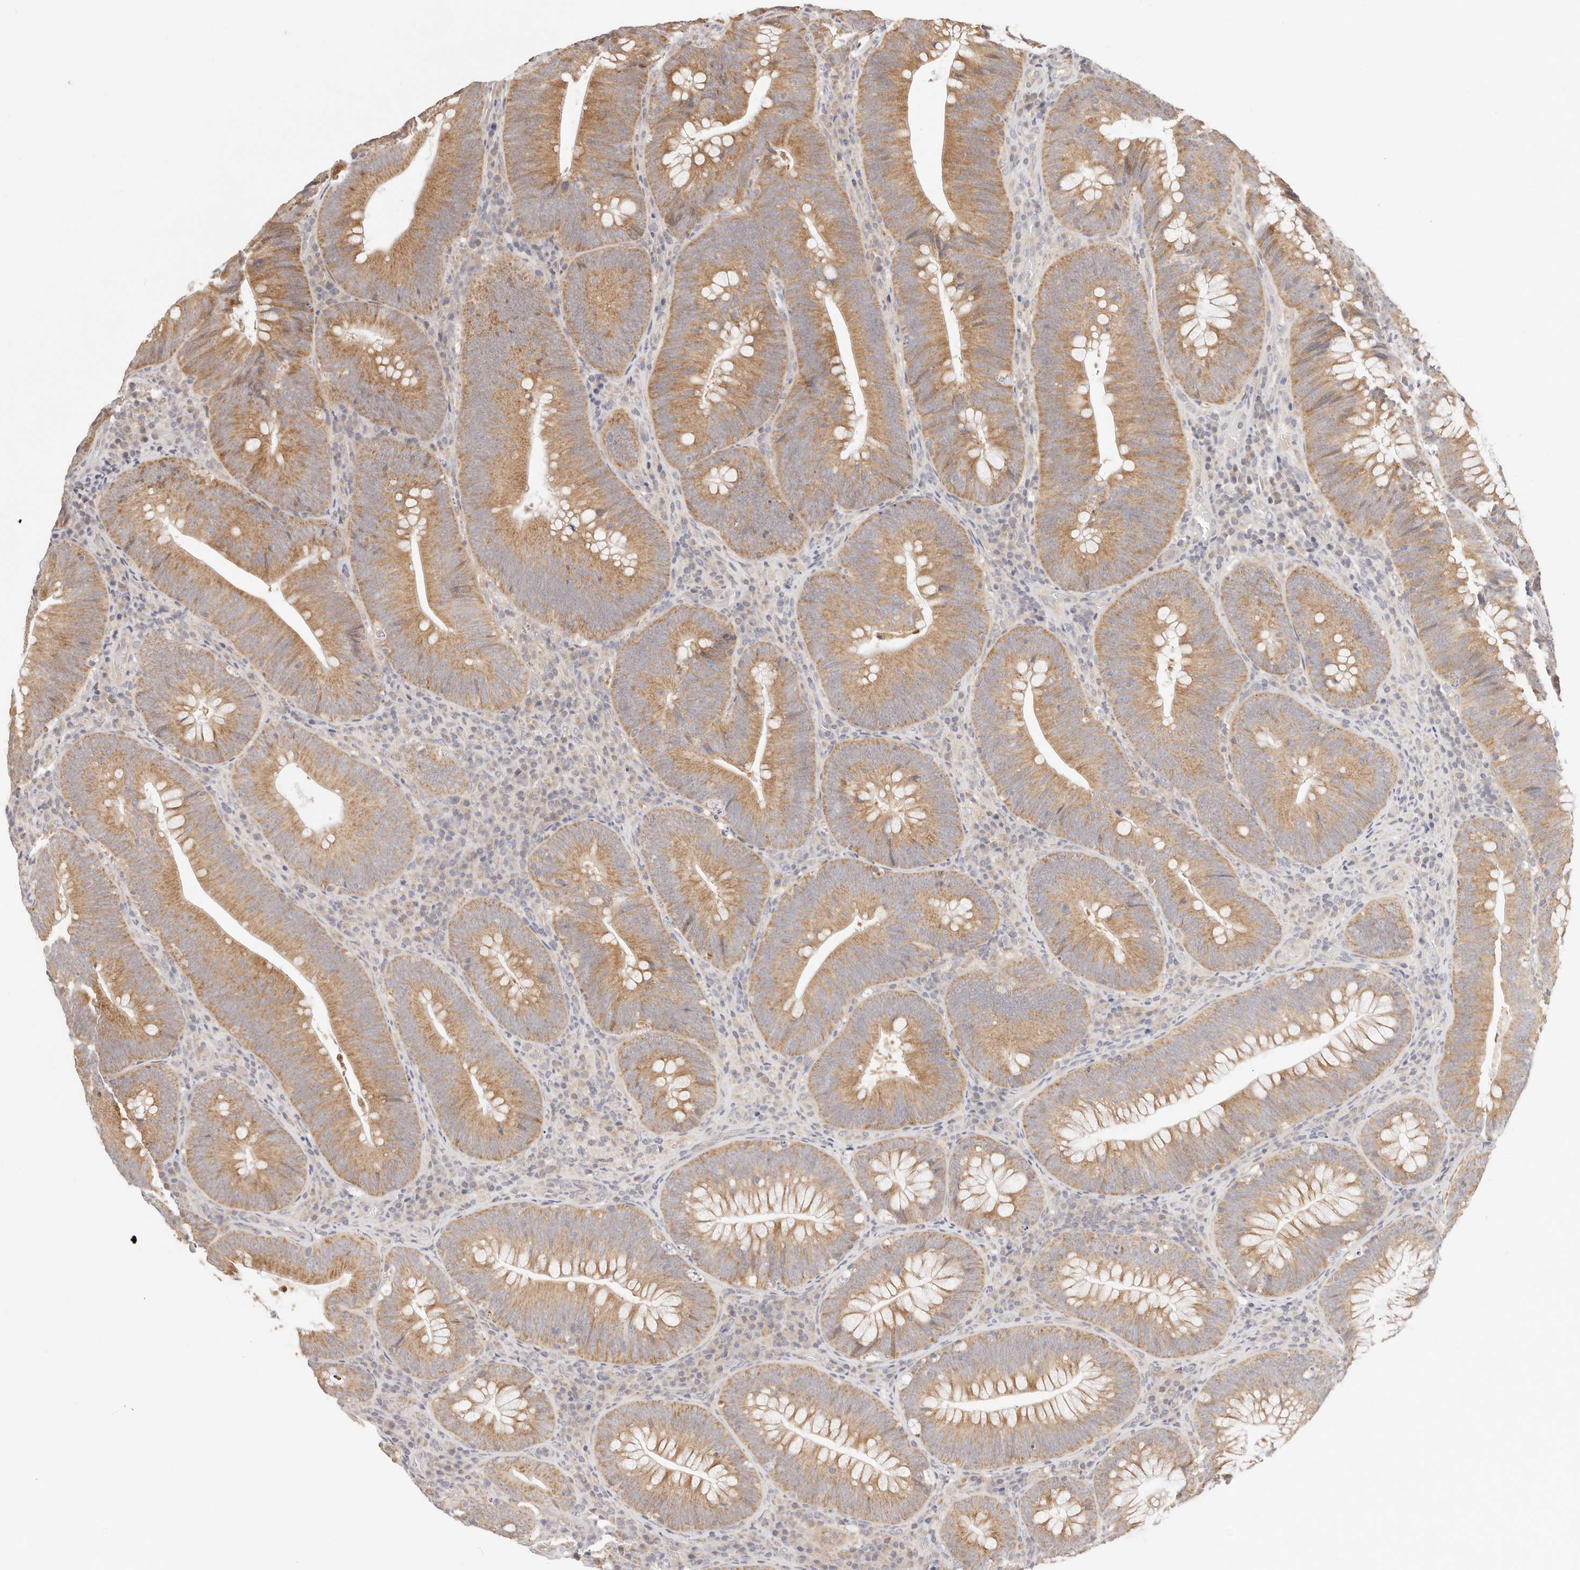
{"staining": {"intensity": "moderate", "quantity": ">75%", "location": "cytoplasmic/membranous"}, "tissue": "colorectal cancer", "cell_type": "Tumor cells", "image_type": "cancer", "snomed": [{"axis": "morphology", "description": "Normal tissue, NOS"}, {"axis": "topography", "description": "Colon"}], "caption": "Moderate cytoplasmic/membranous expression is present in about >75% of tumor cells in colorectal cancer.", "gene": "KCMF1", "patient": {"sex": "female", "age": 82}}